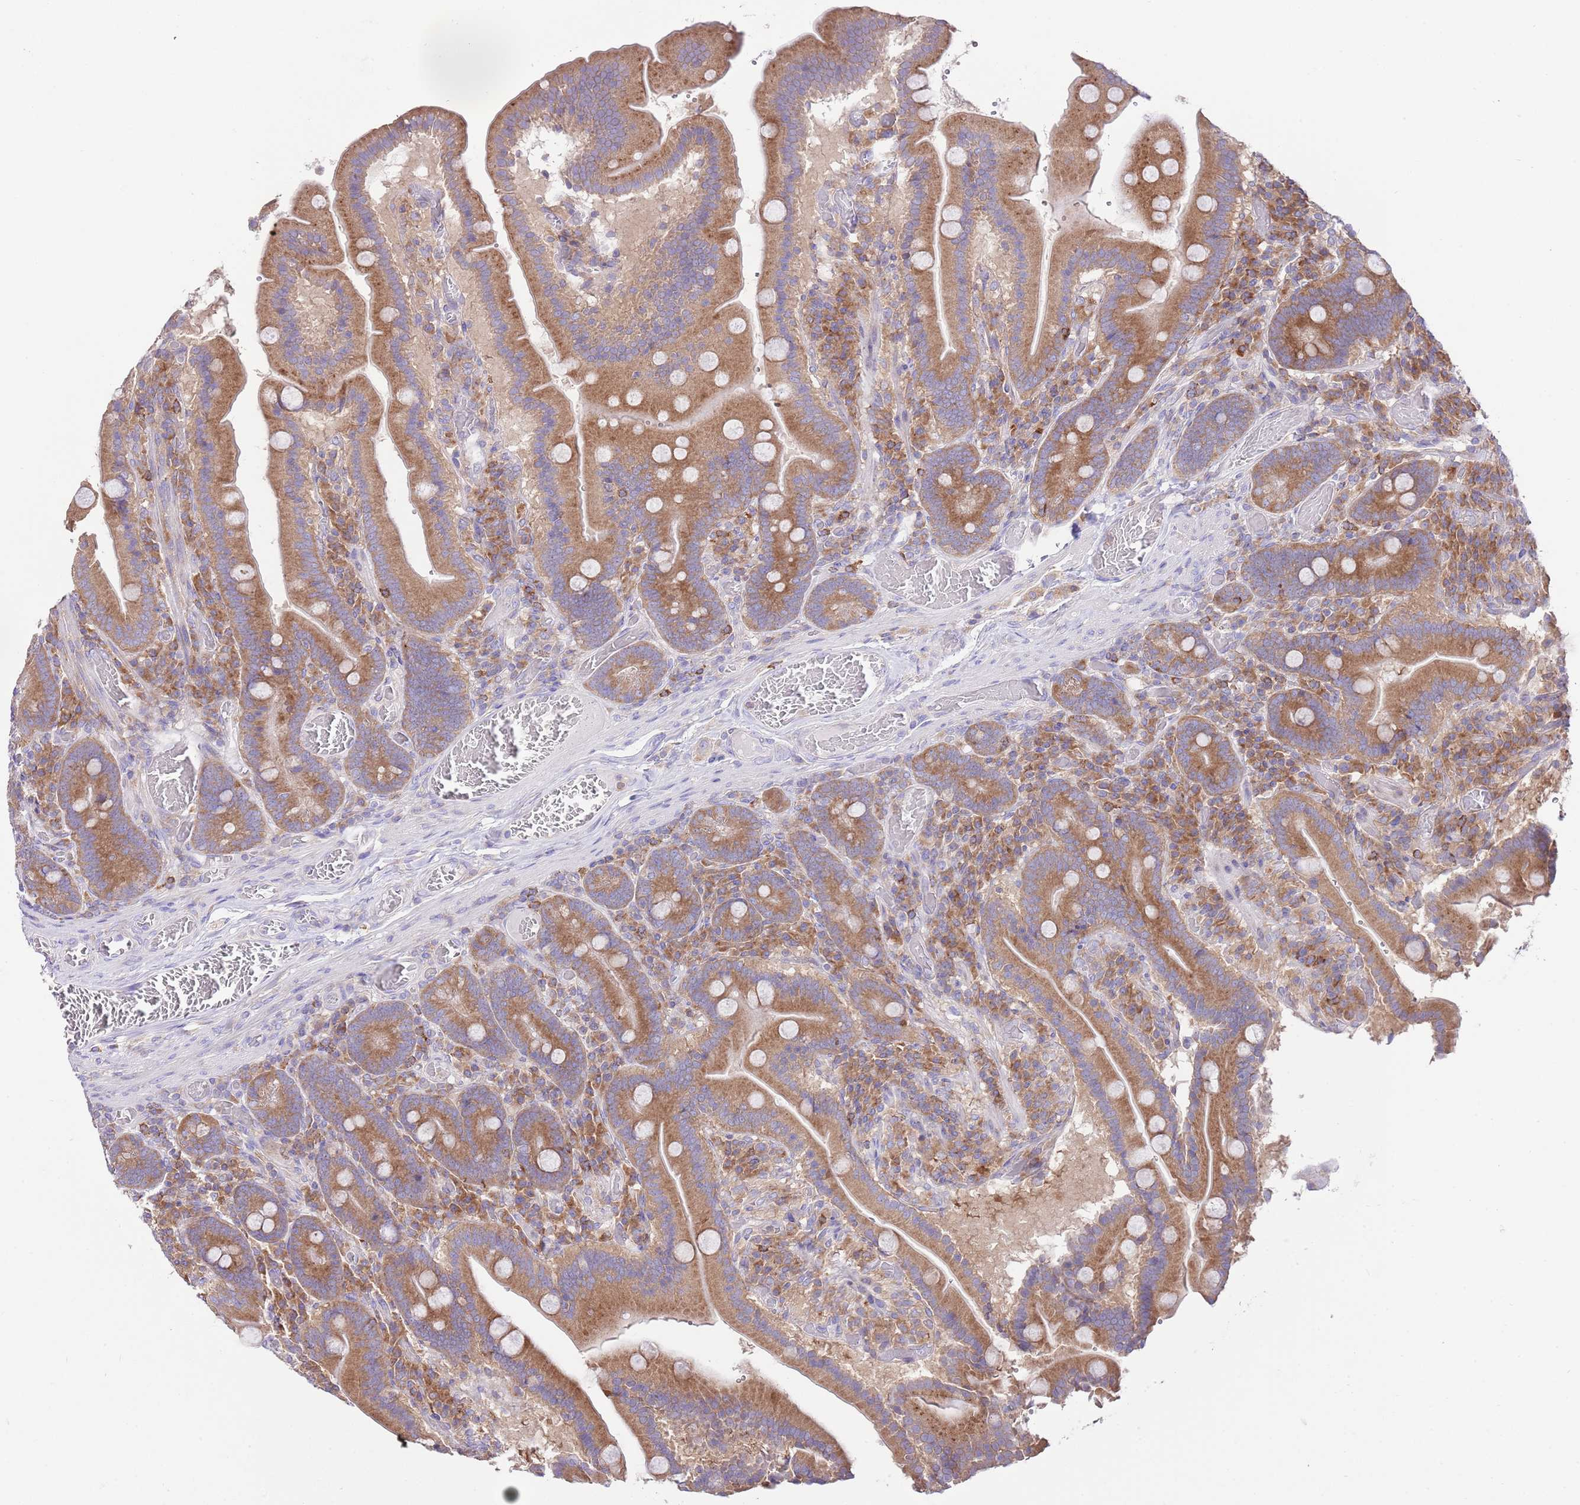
{"staining": {"intensity": "strong", "quantity": ">75%", "location": "cytoplasmic/membranous"}, "tissue": "duodenum", "cell_type": "Glandular cells", "image_type": "normal", "snomed": [{"axis": "morphology", "description": "Normal tissue, NOS"}, {"axis": "topography", "description": "Duodenum"}], "caption": "DAB (3,3'-diaminobenzidine) immunohistochemical staining of unremarkable human duodenum demonstrates strong cytoplasmic/membranous protein expression in approximately >75% of glandular cells.", "gene": "RPS10", "patient": {"sex": "female", "age": 62}}